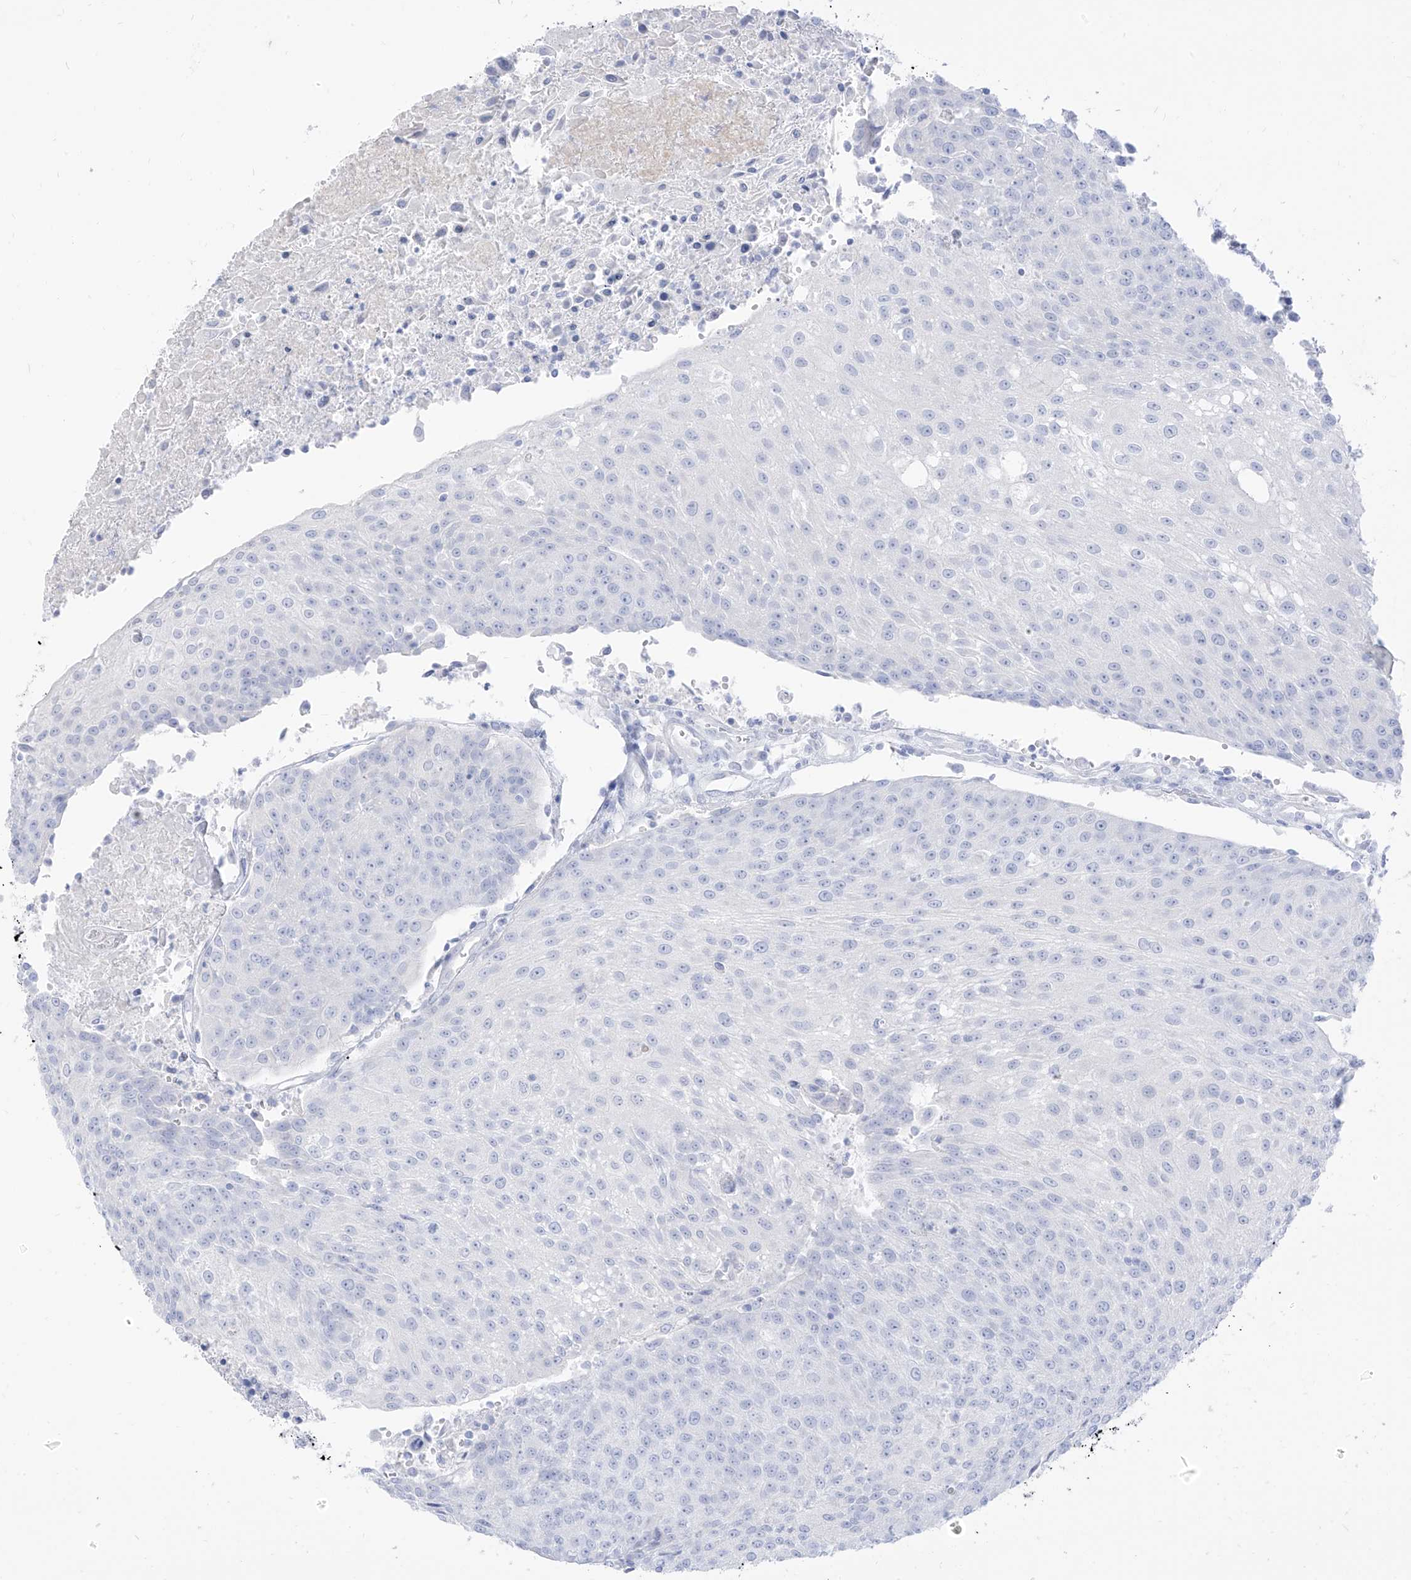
{"staining": {"intensity": "negative", "quantity": "none", "location": "none"}, "tissue": "urothelial cancer", "cell_type": "Tumor cells", "image_type": "cancer", "snomed": [{"axis": "morphology", "description": "Urothelial carcinoma, High grade"}, {"axis": "topography", "description": "Urinary bladder"}], "caption": "A micrograph of human urothelial cancer is negative for staining in tumor cells. (DAB (3,3'-diaminobenzidine) IHC, high magnification).", "gene": "ARHGEF40", "patient": {"sex": "female", "age": 85}}